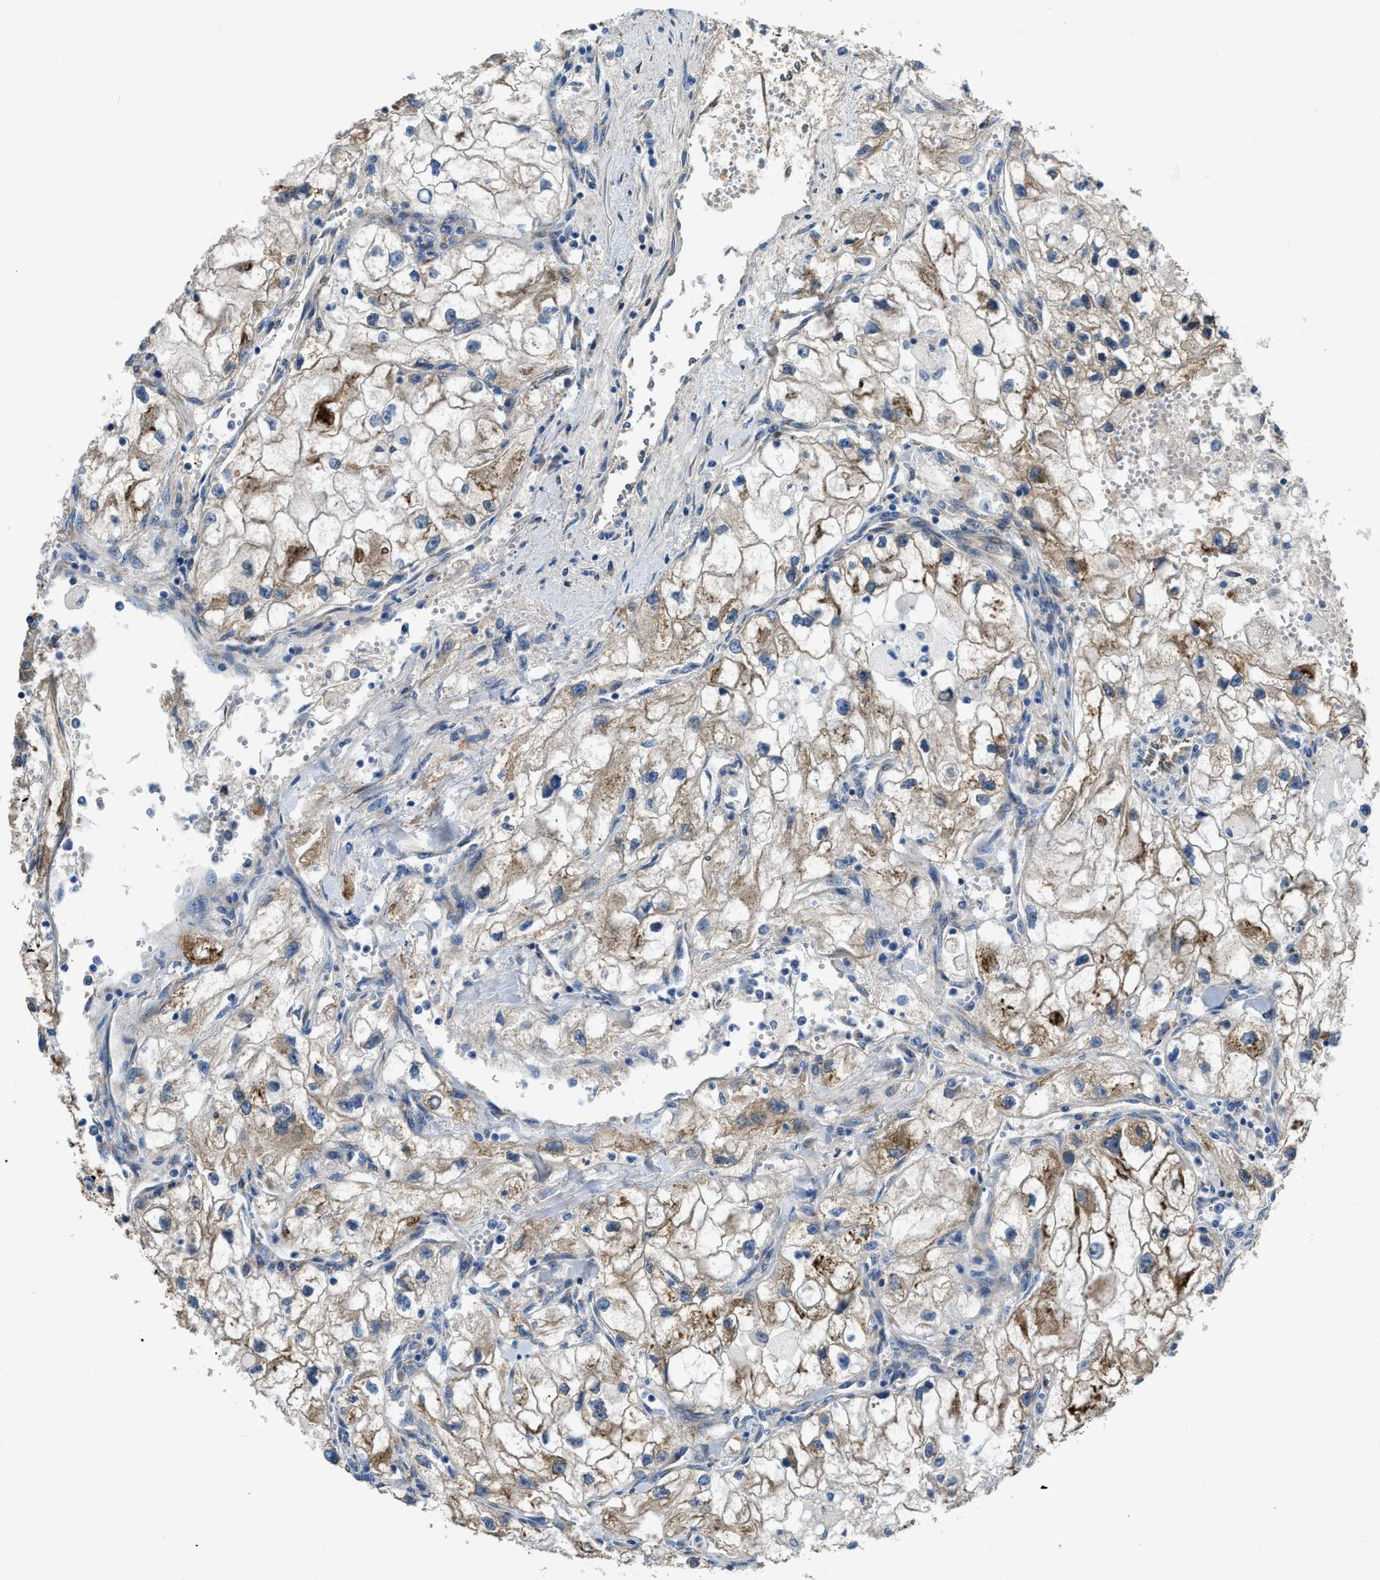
{"staining": {"intensity": "moderate", "quantity": ">75%", "location": "cytoplasmic/membranous"}, "tissue": "renal cancer", "cell_type": "Tumor cells", "image_type": "cancer", "snomed": [{"axis": "morphology", "description": "Adenocarcinoma, NOS"}, {"axis": "topography", "description": "Kidney"}], "caption": "Moderate cytoplasmic/membranous positivity is appreciated in approximately >75% of tumor cells in renal cancer.", "gene": "GGCX", "patient": {"sex": "female", "age": 70}}